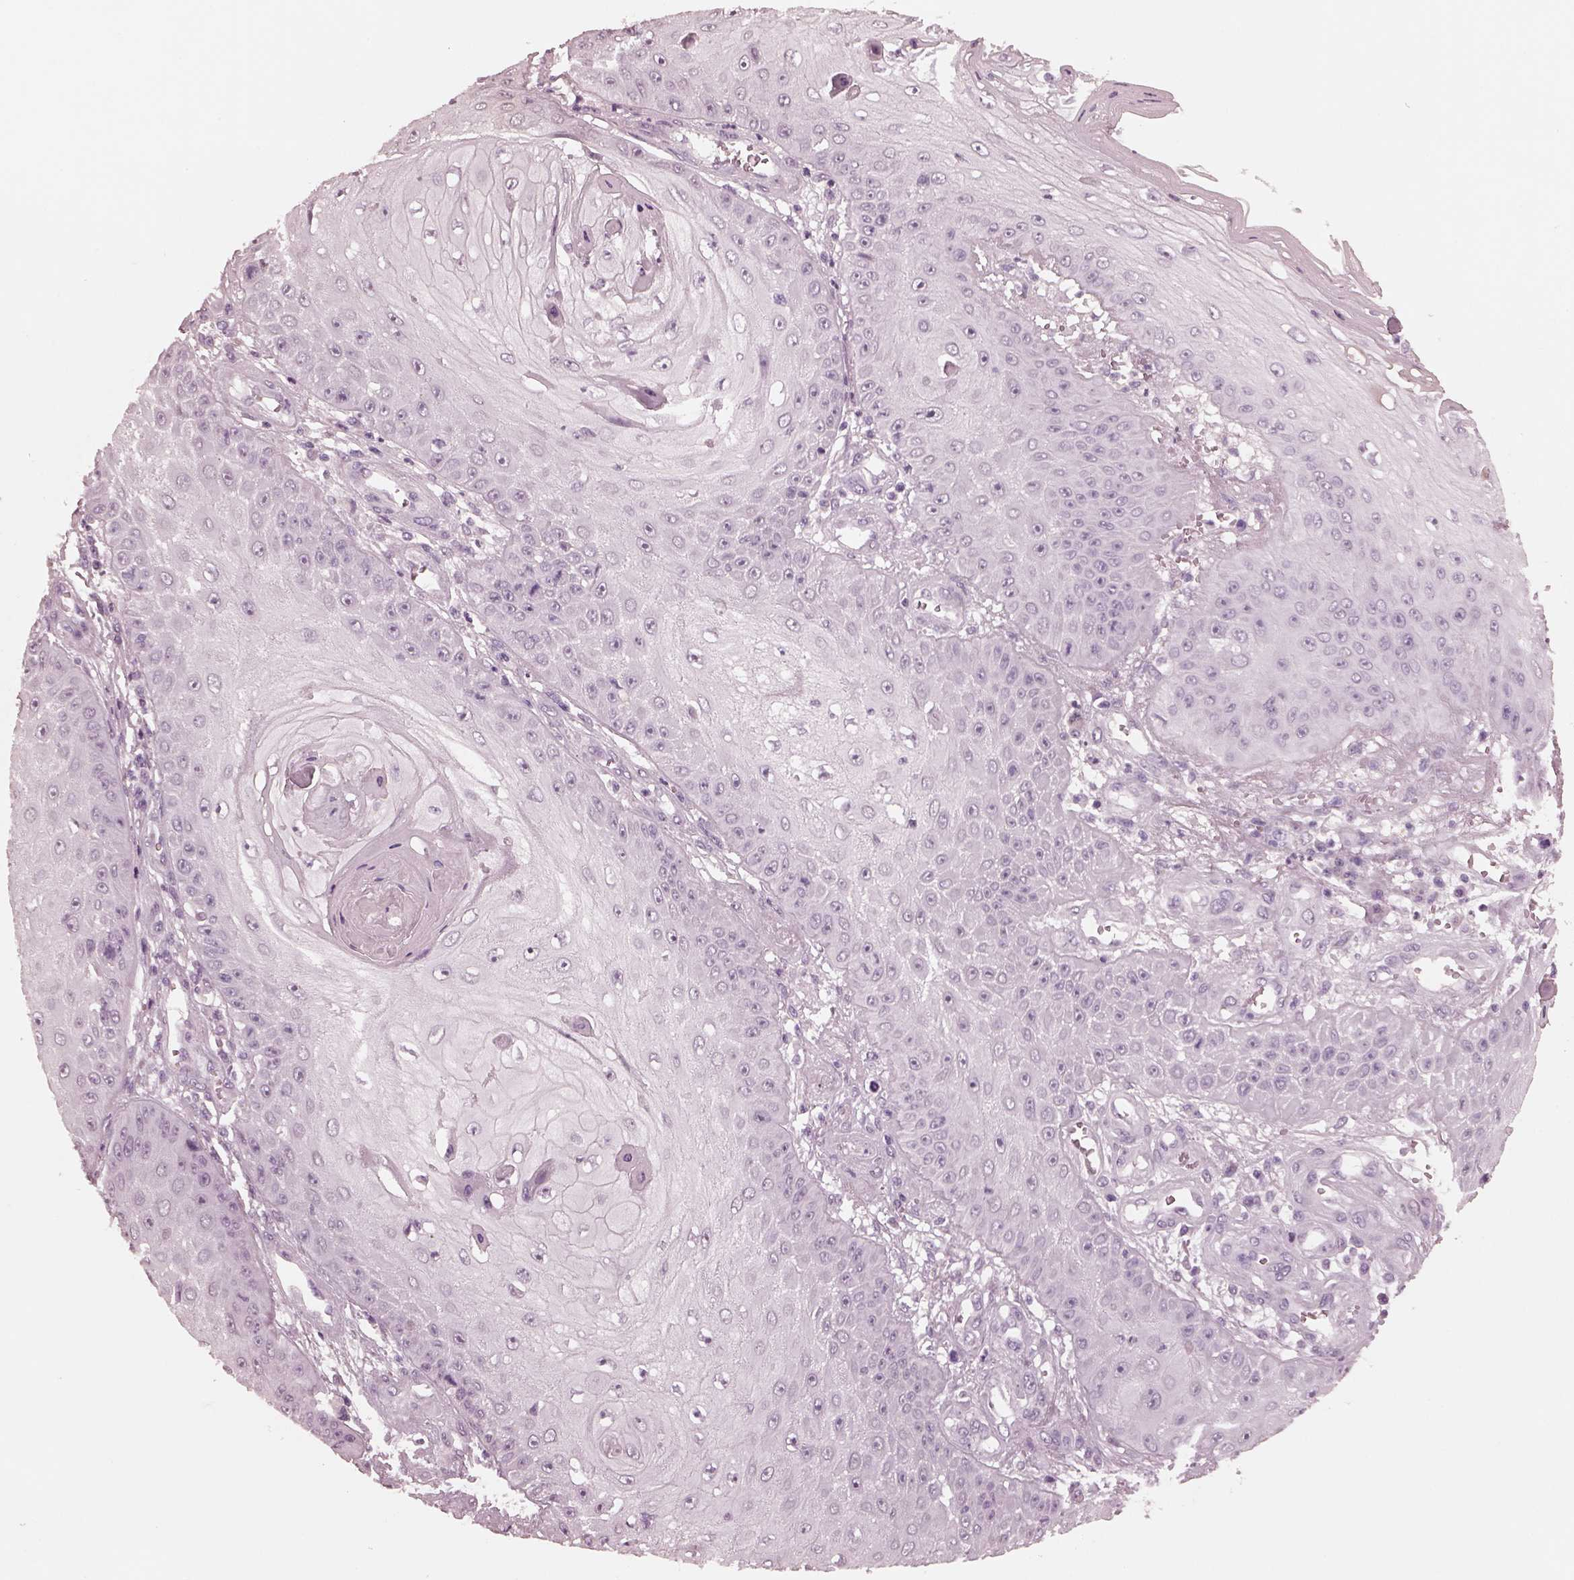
{"staining": {"intensity": "negative", "quantity": "none", "location": "none"}, "tissue": "skin cancer", "cell_type": "Tumor cells", "image_type": "cancer", "snomed": [{"axis": "morphology", "description": "Squamous cell carcinoma, NOS"}, {"axis": "topography", "description": "Skin"}], "caption": "Immunohistochemistry (IHC) photomicrograph of neoplastic tissue: skin squamous cell carcinoma stained with DAB exhibits no significant protein staining in tumor cells.", "gene": "CGA", "patient": {"sex": "male", "age": 70}}